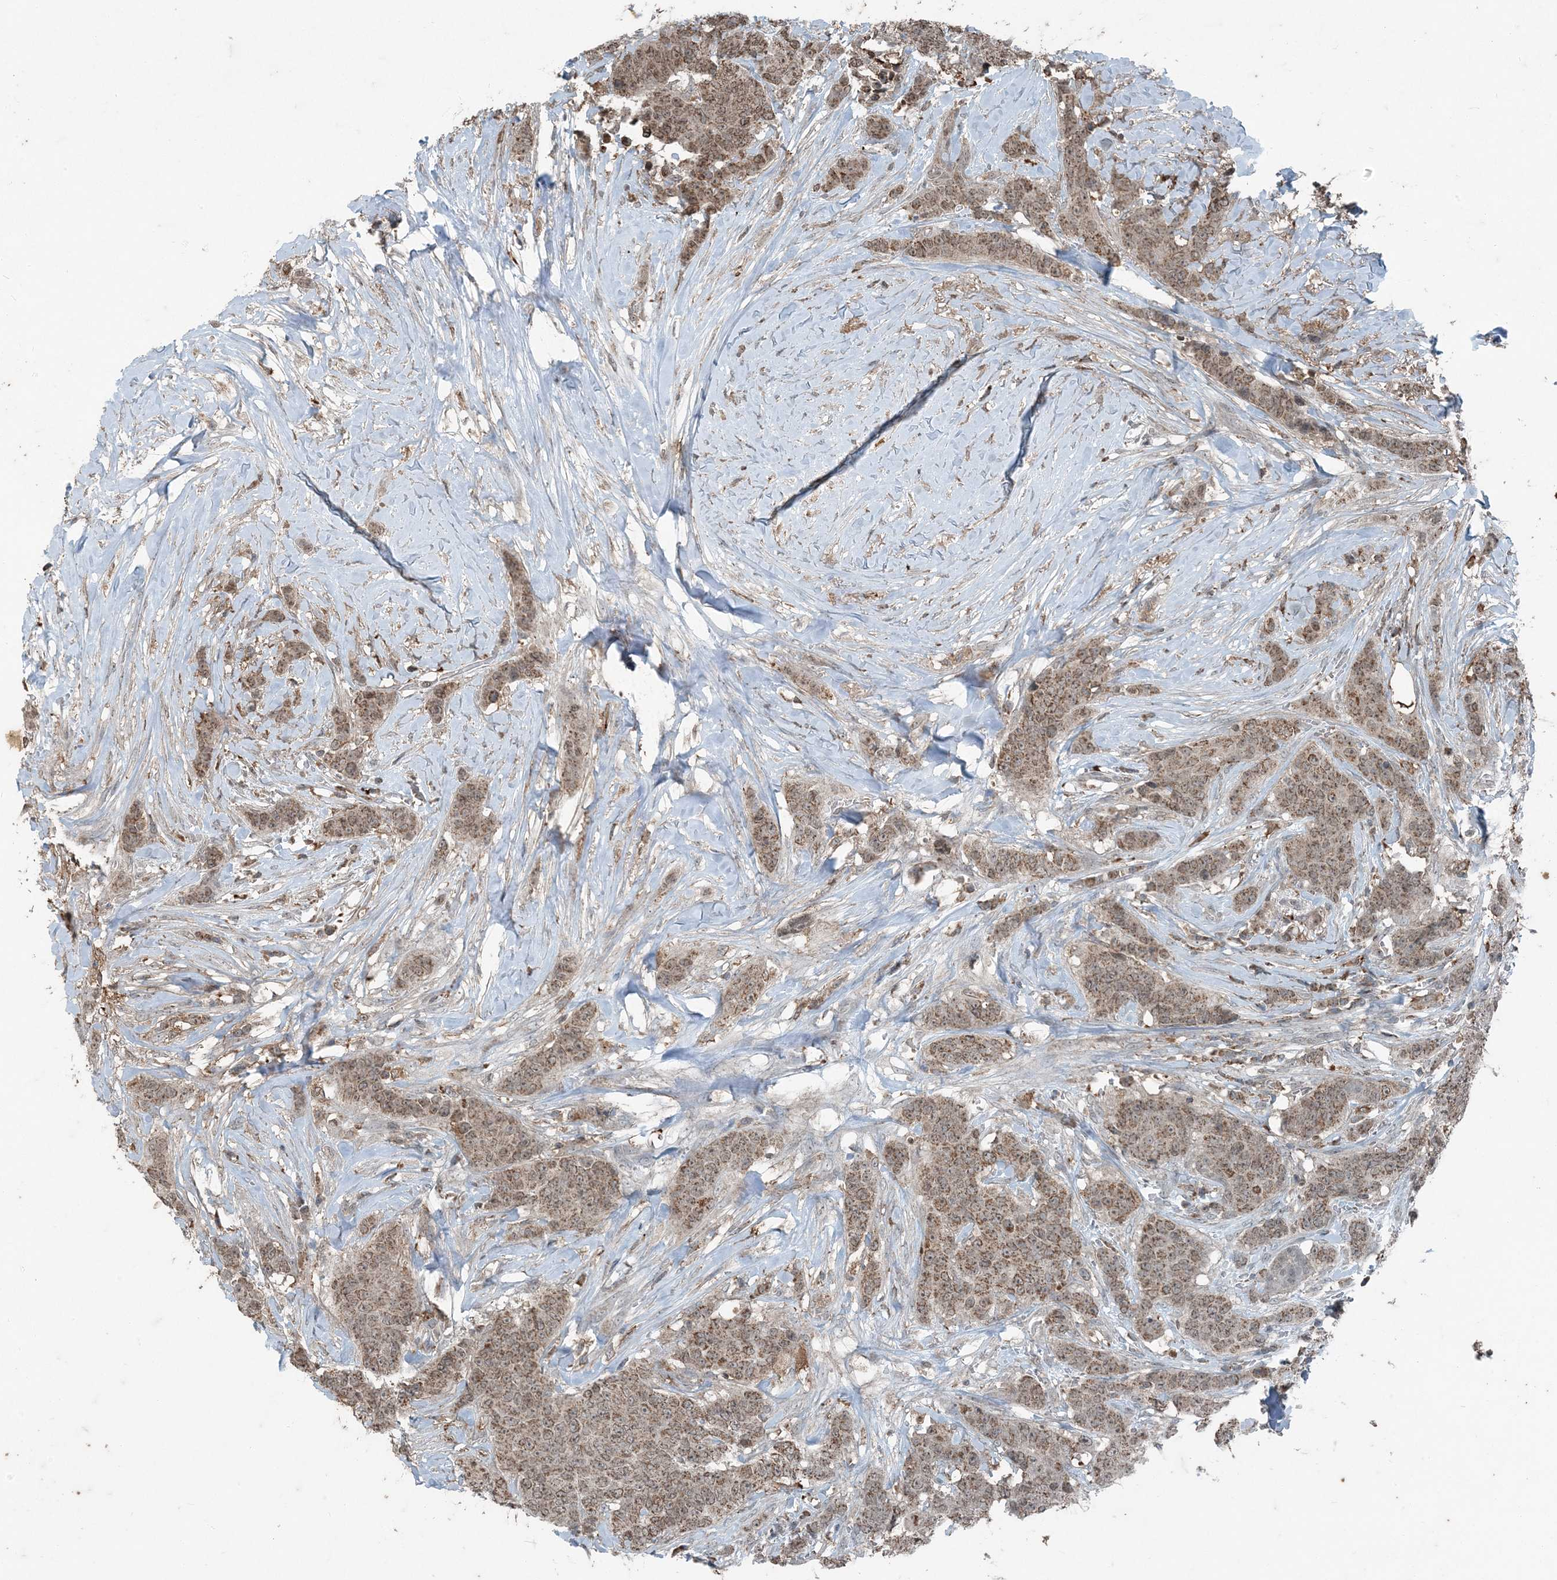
{"staining": {"intensity": "moderate", "quantity": ">75%", "location": "cytoplasmic/membranous,nuclear"}, "tissue": "breast cancer", "cell_type": "Tumor cells", "image_type": "cancer", "snomed": [{"axis": "morphology", "description": "Duct carcinoma"}, {"axis": "topography", "description": "Breast"}], "caption": "Immunohistochemical staining of breast cancer reveals medium levels of moderate cytoplasmic/membranous and nuclear staining in about >75% of tumor cells. (DAB IHC with brightfield microscopy, high magnification).", "gene": "GNL1", "patient": {"sex": "female", "age": 40}}